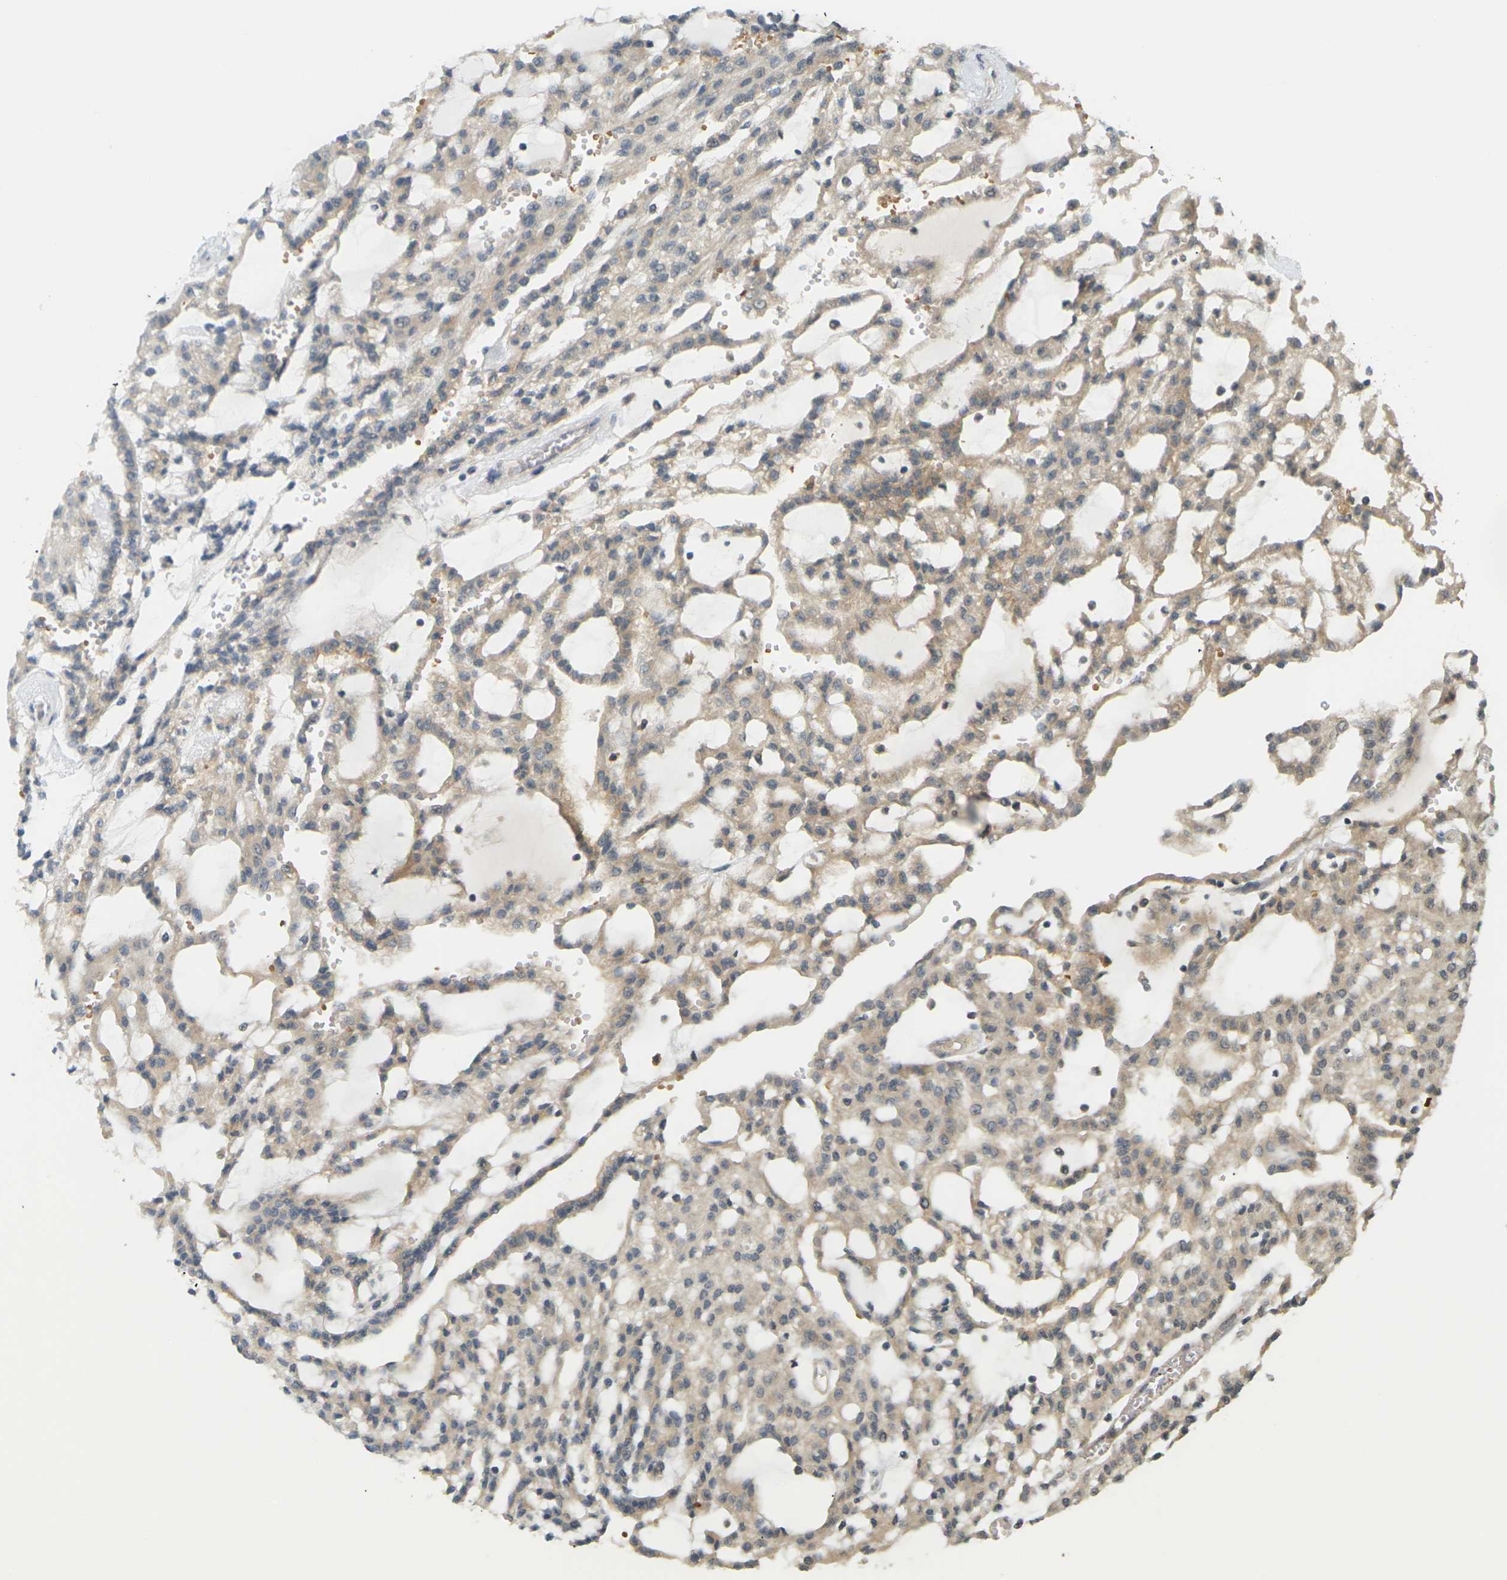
{"staining": {"intensity": "weak", "quantity": ">75%", "location": "cytoplasmic/membranous"}, "tissue": "renal cancer", "cell_type": "Tumor cells", "image_type": "cancer", "snomed": [{"axis": "morphology", "description": "Adenocarcinoma, NOS"}, {"axis": "topography", "description": "Kidney"}], "caption": "Immunohistochemical staining of human adenocarcinoma (renal) shows low levels of weak cytoplasmic/membranous positivity in about >75% of tumor cells.", "gene": "SOCS6", "patient": {"sex": "male", "age": 63}}